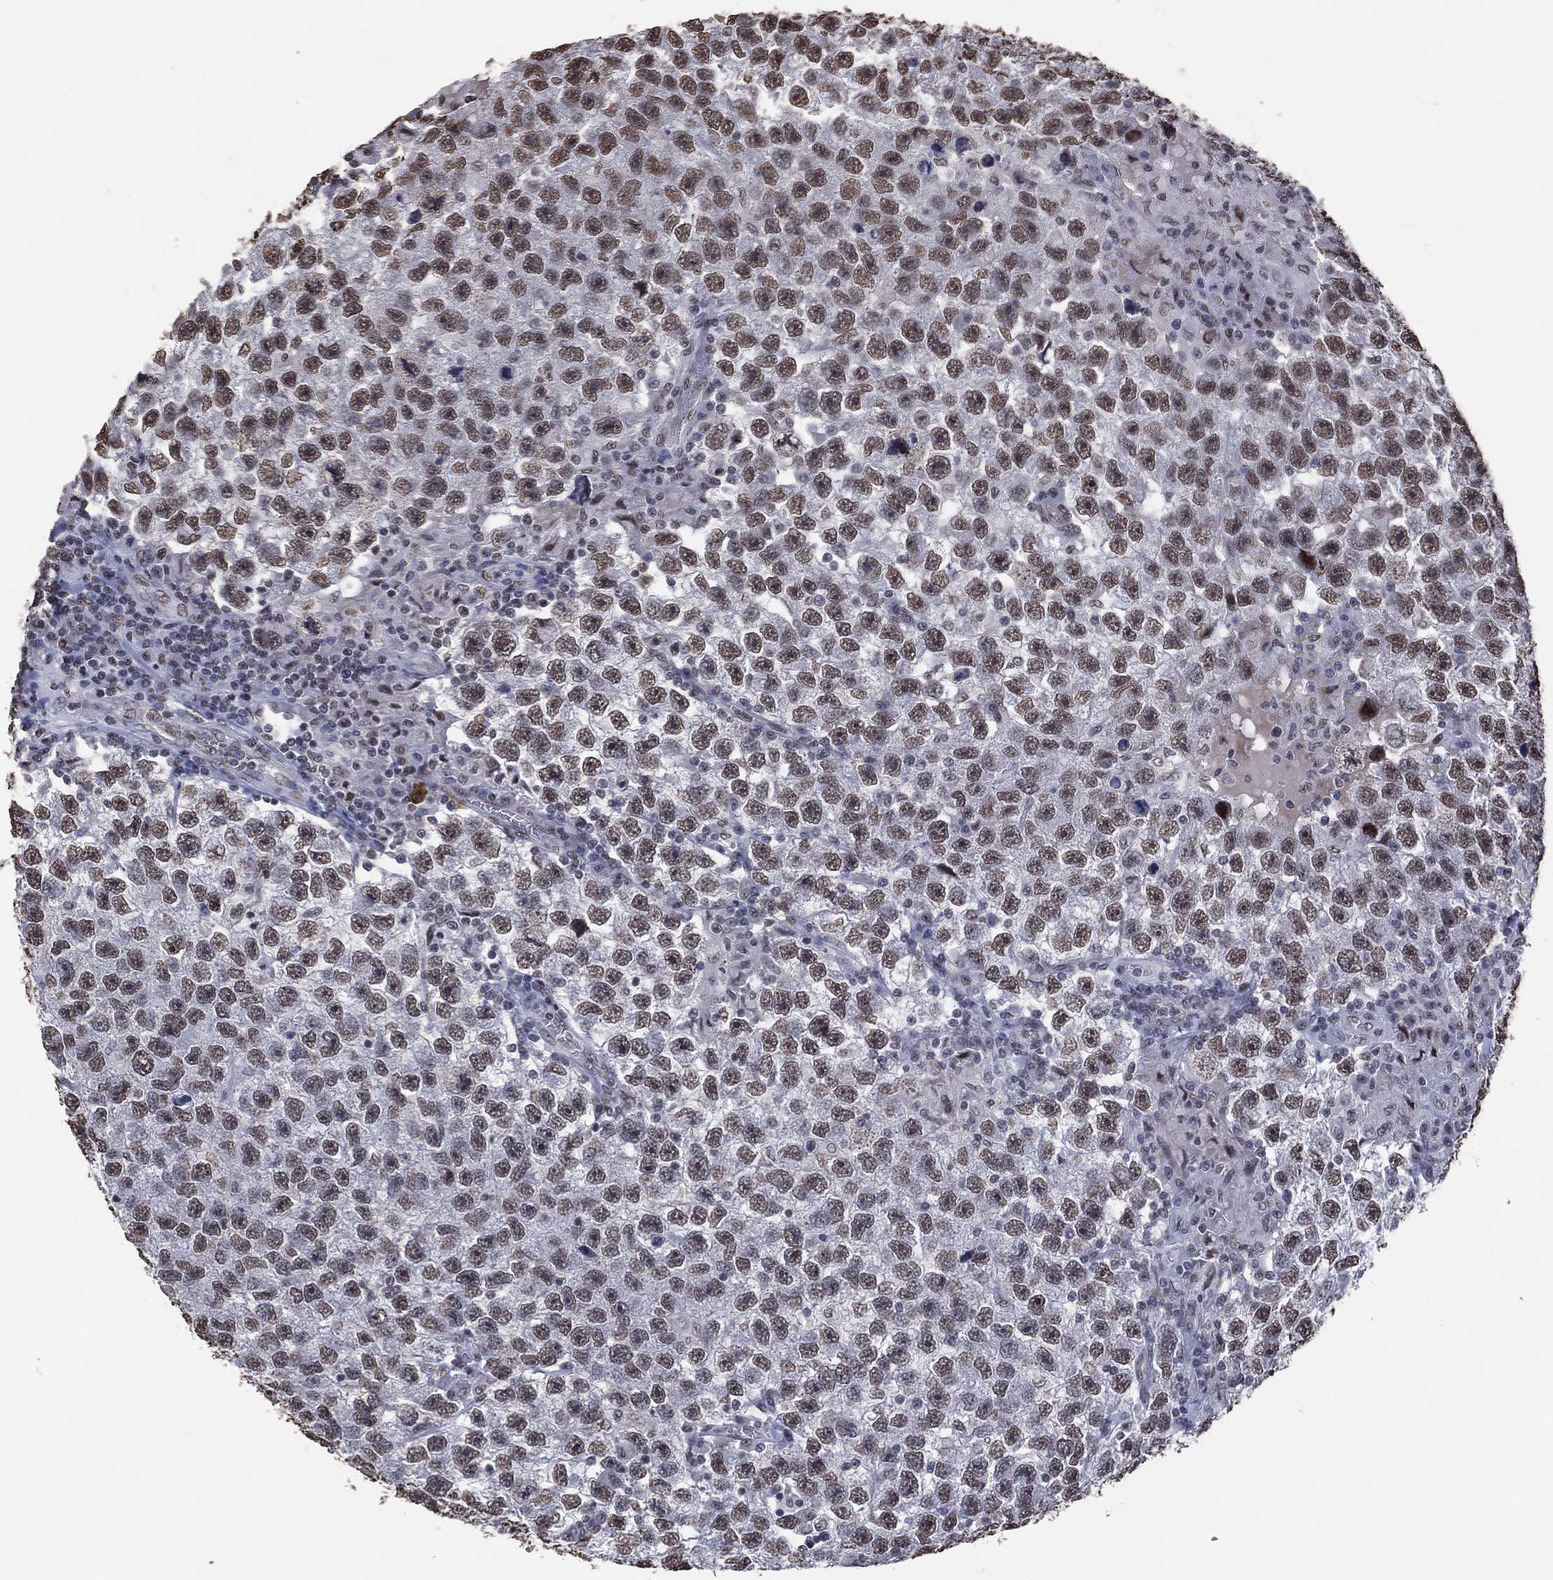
{"staining": {"intensity": "moderate", "quantity": "25%-75%", "location": "nuclear"}, "tissue": "testis cancer", "cell_type": "Tumor cells", "image_type": "cancer", "snomed": [{"axis": "morphology", "description": "Seminoma, NOS"}, {"axis": "topography", "description": "Testis"}], "caption": "A histopathology image of seminoma (testis) stained for a protein shows moderate nuclear brown staining in tumor cells.", "gene": "EHMT1", "patient": {"sex": "male", "age": 26}}